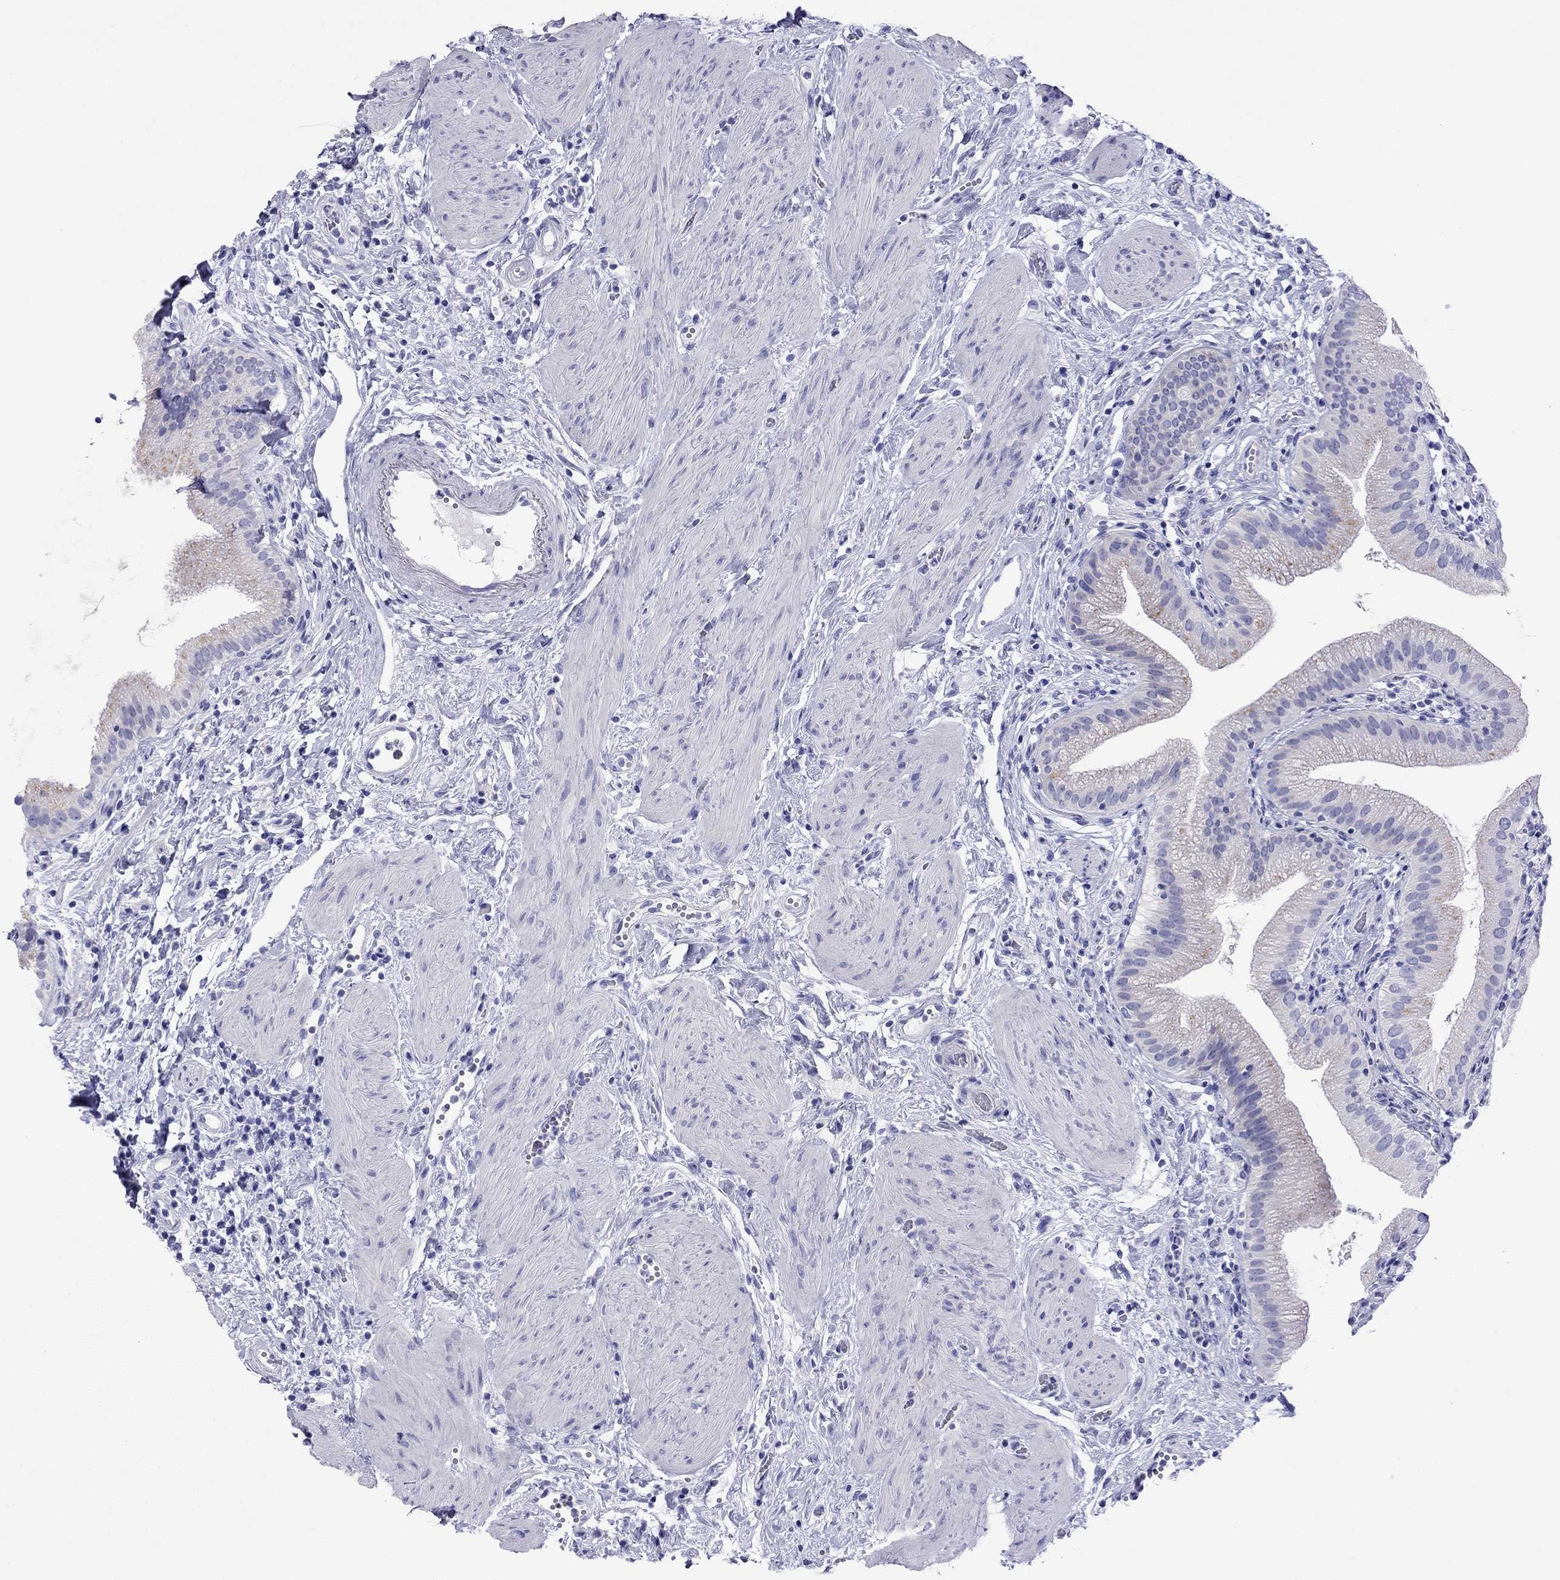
{"staining": {"intensity": "weak", "quantity": "<25%", "location": "cytoplasmic/membranous"}, "tissue": "gallbladder", "cell_type": "Glandular cells", "image_type": "normal", "snomed": [{"axis": "morphology", "description": "Normal tissue, NOS"}, {"axis": "topography", "description": "Gallbladder"}], "caption": "A high-resolution histopathology image shows immunohistochemistry staining of benign gallbladder, which demonstrates no significant expression in glandular cells. Nuclei are stained in blue.", "gene": "FIGLA", "patient": {"sex": "female", "age": 65}}